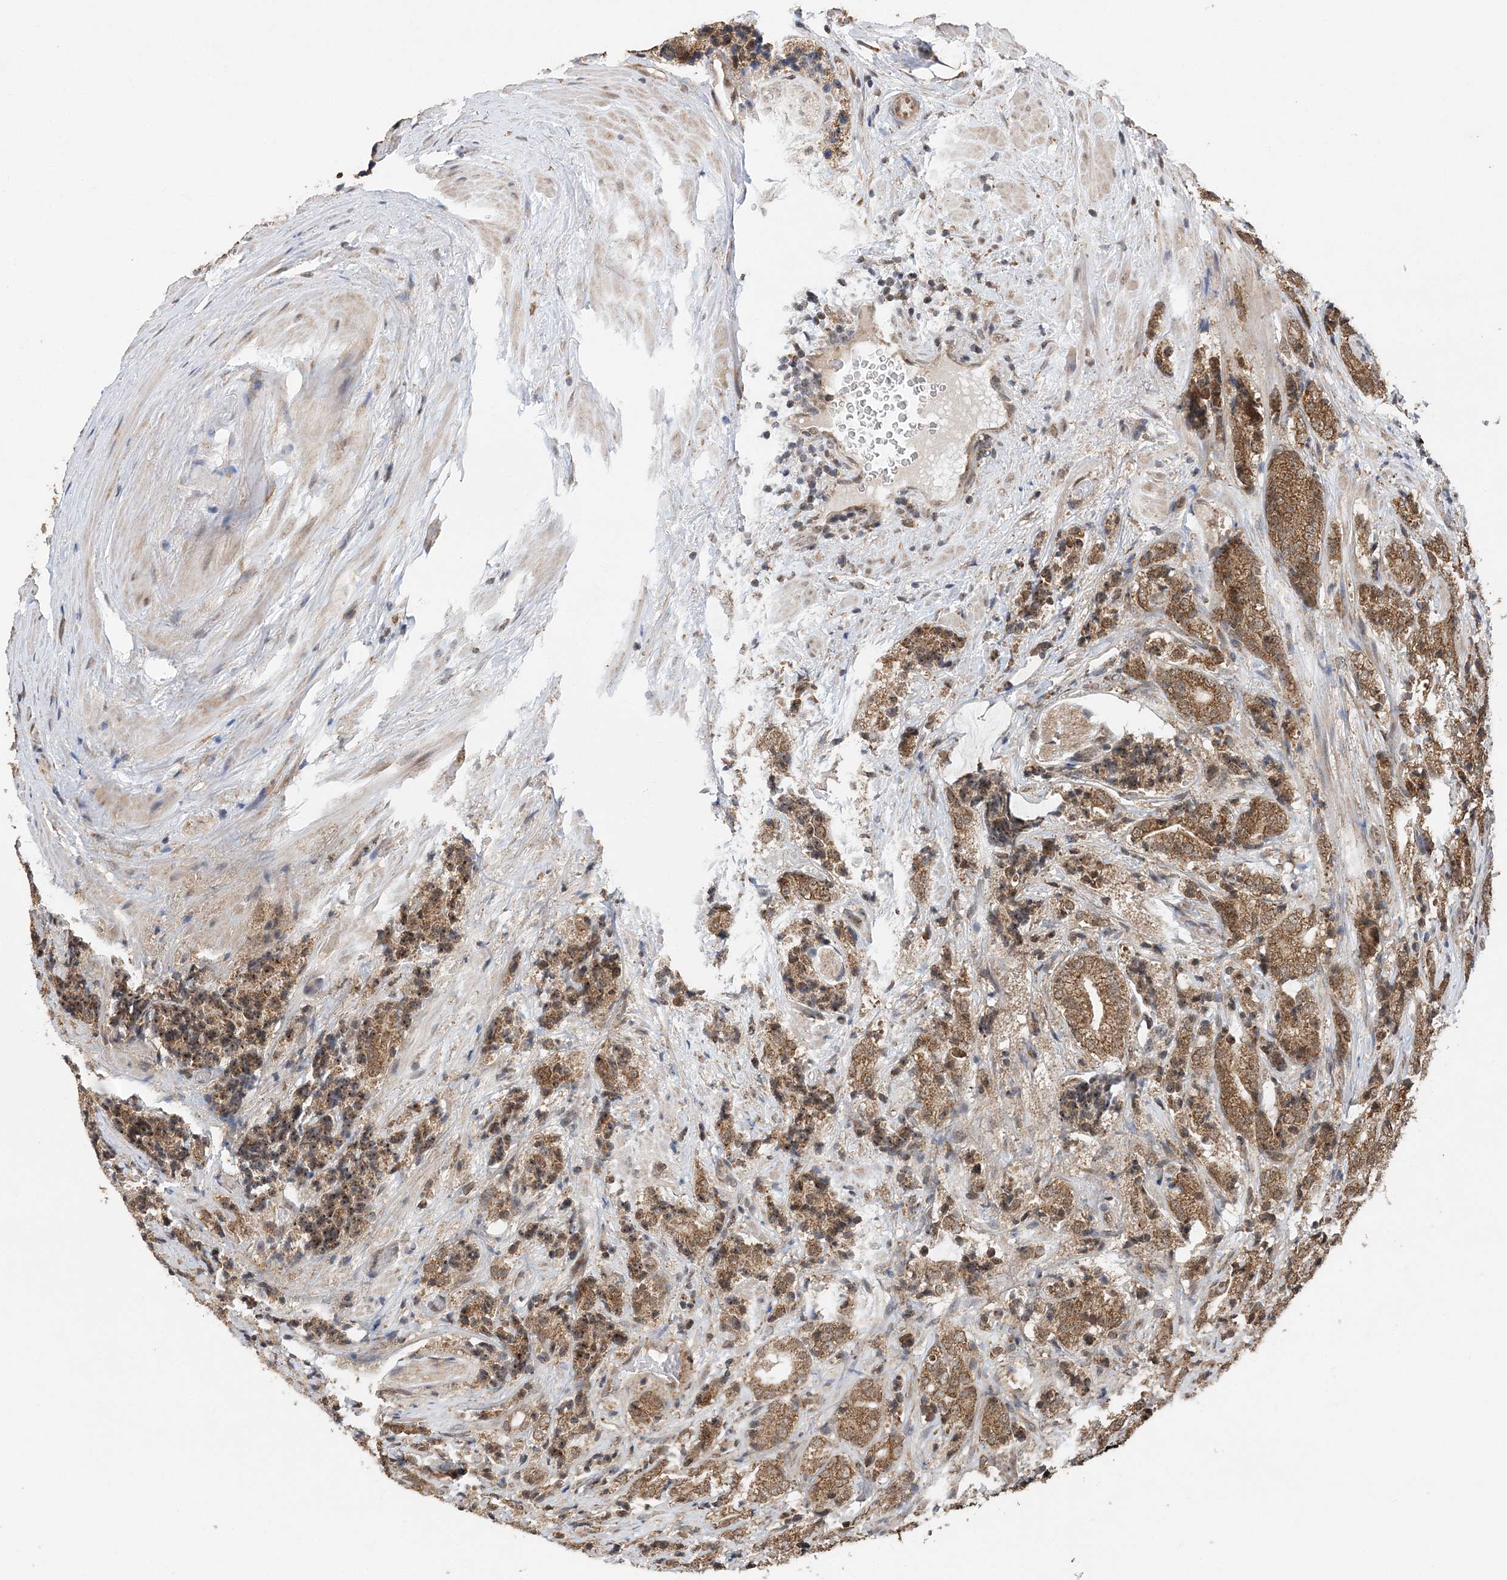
{"staining": {"intensity": "moderate", "quantity": ">75%", "location": "cytoplasmic/membranous"}, "tissue": "prostate cancer", "cell_type": "Tumor cells", "image_type": "cancer", "snomed": [{"axis": "morphology", "description": "Adenocarcinoma, High grade"}, {"axis": "topography", "description": "Prostate"}], "caption": "Prostate high-grade adenocarcinoma was stained to show a protein in brown. There is medium levels of moderate cytoplasmic/membranous staining in approximately >75% of tumor cells. (IHC, brightfield microscopy, high magnification).", "gene": "PCBP1", "patient": {"sex": "male", "age": 57}}